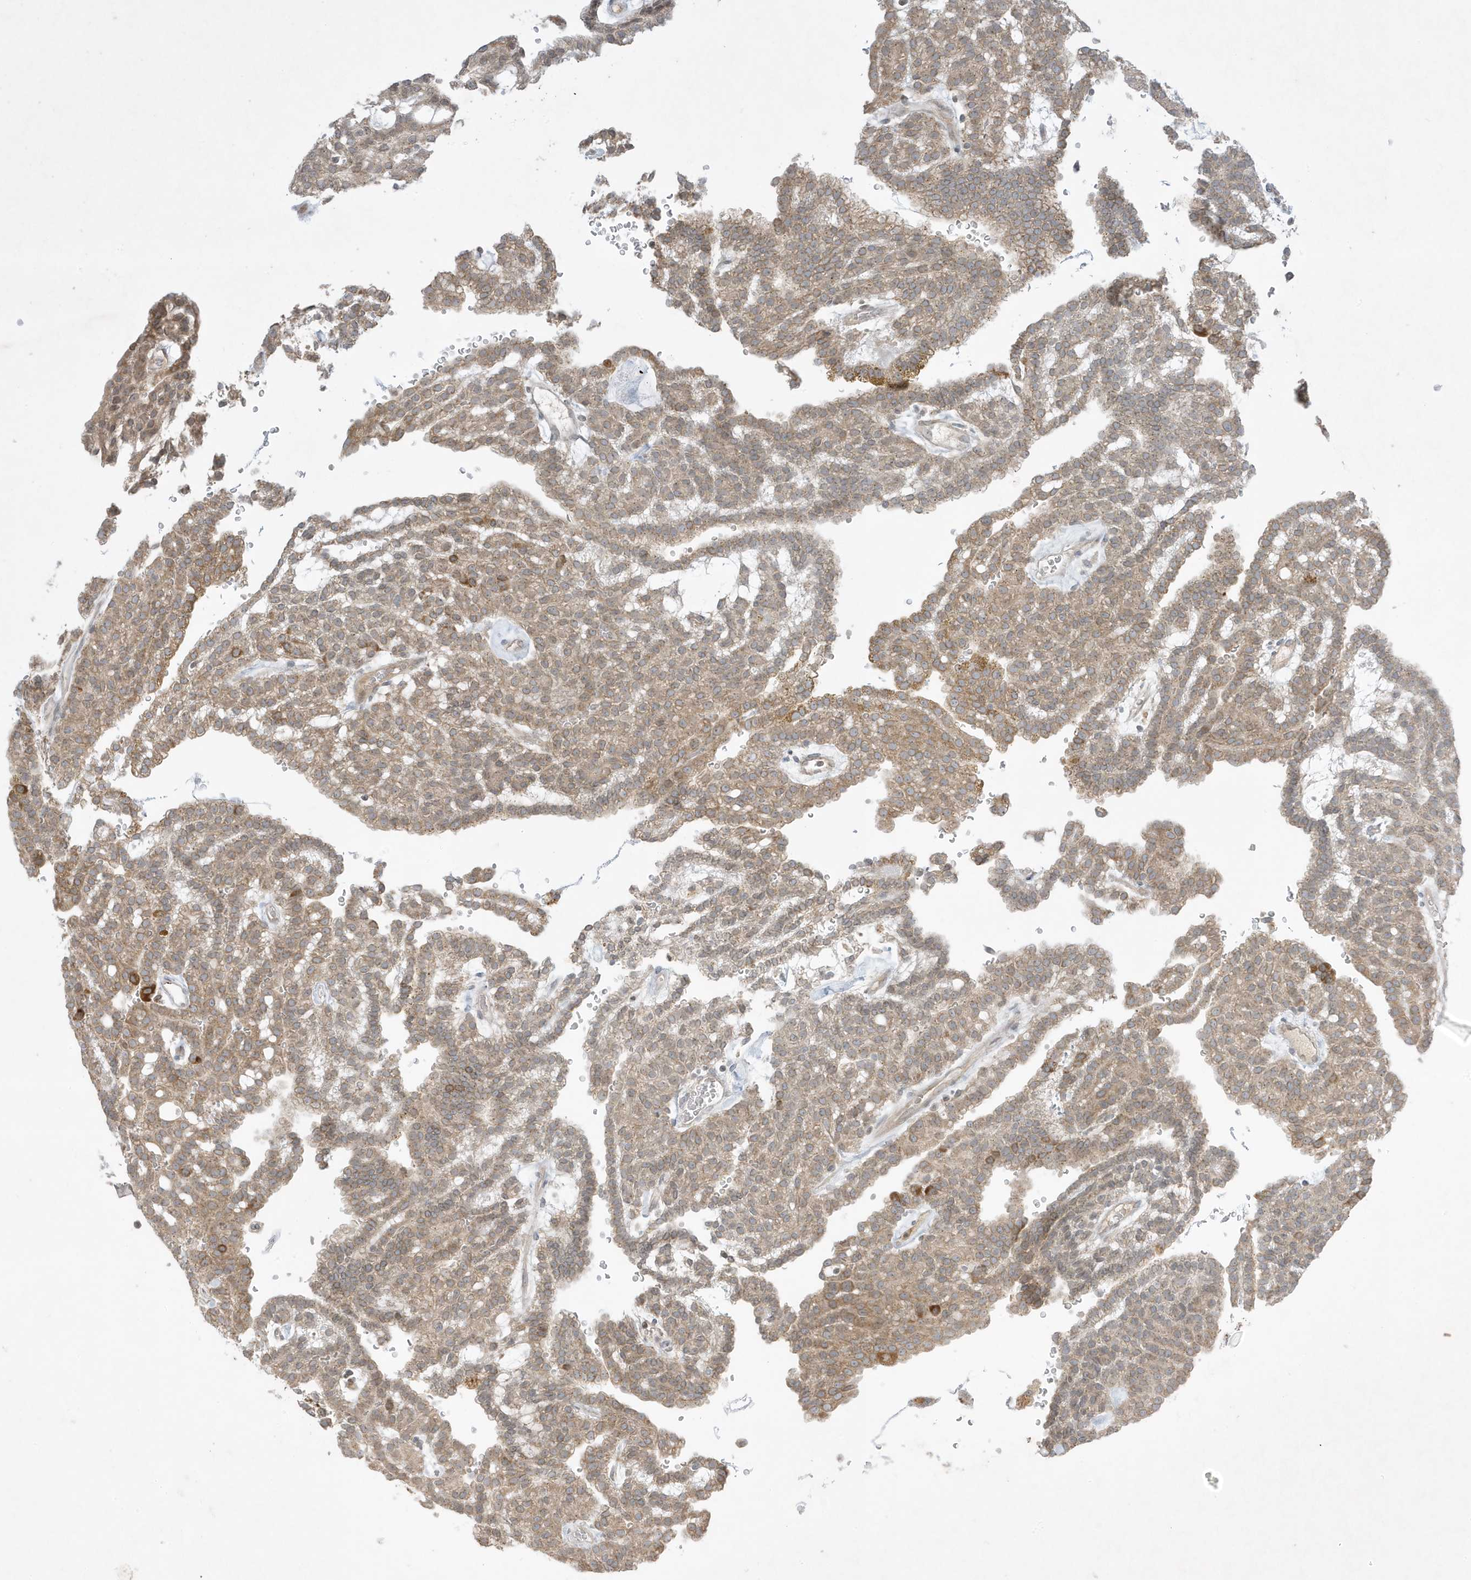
{"staining": {"intensity": "moderate", "quantity": ">75%", "location": "cytoplasmic/membranous"}, "tissue": "renal cancer", "cell_type": "Tumor cells", "image_type": "cancer", "snomed": [{"axis": "morphology", "description": "Adenocarcinoma, NOS"}, {"axis": "topography", "description": "Kidney"}], "caption": "Brown immunohistochemical staining in renal adenocarcinoma displays moderate cytoplasmic/membranous staining in approximately >75% of tumor cells.", "gene": "FNDC1", "patient": {"sex": "male", "age": 63}}